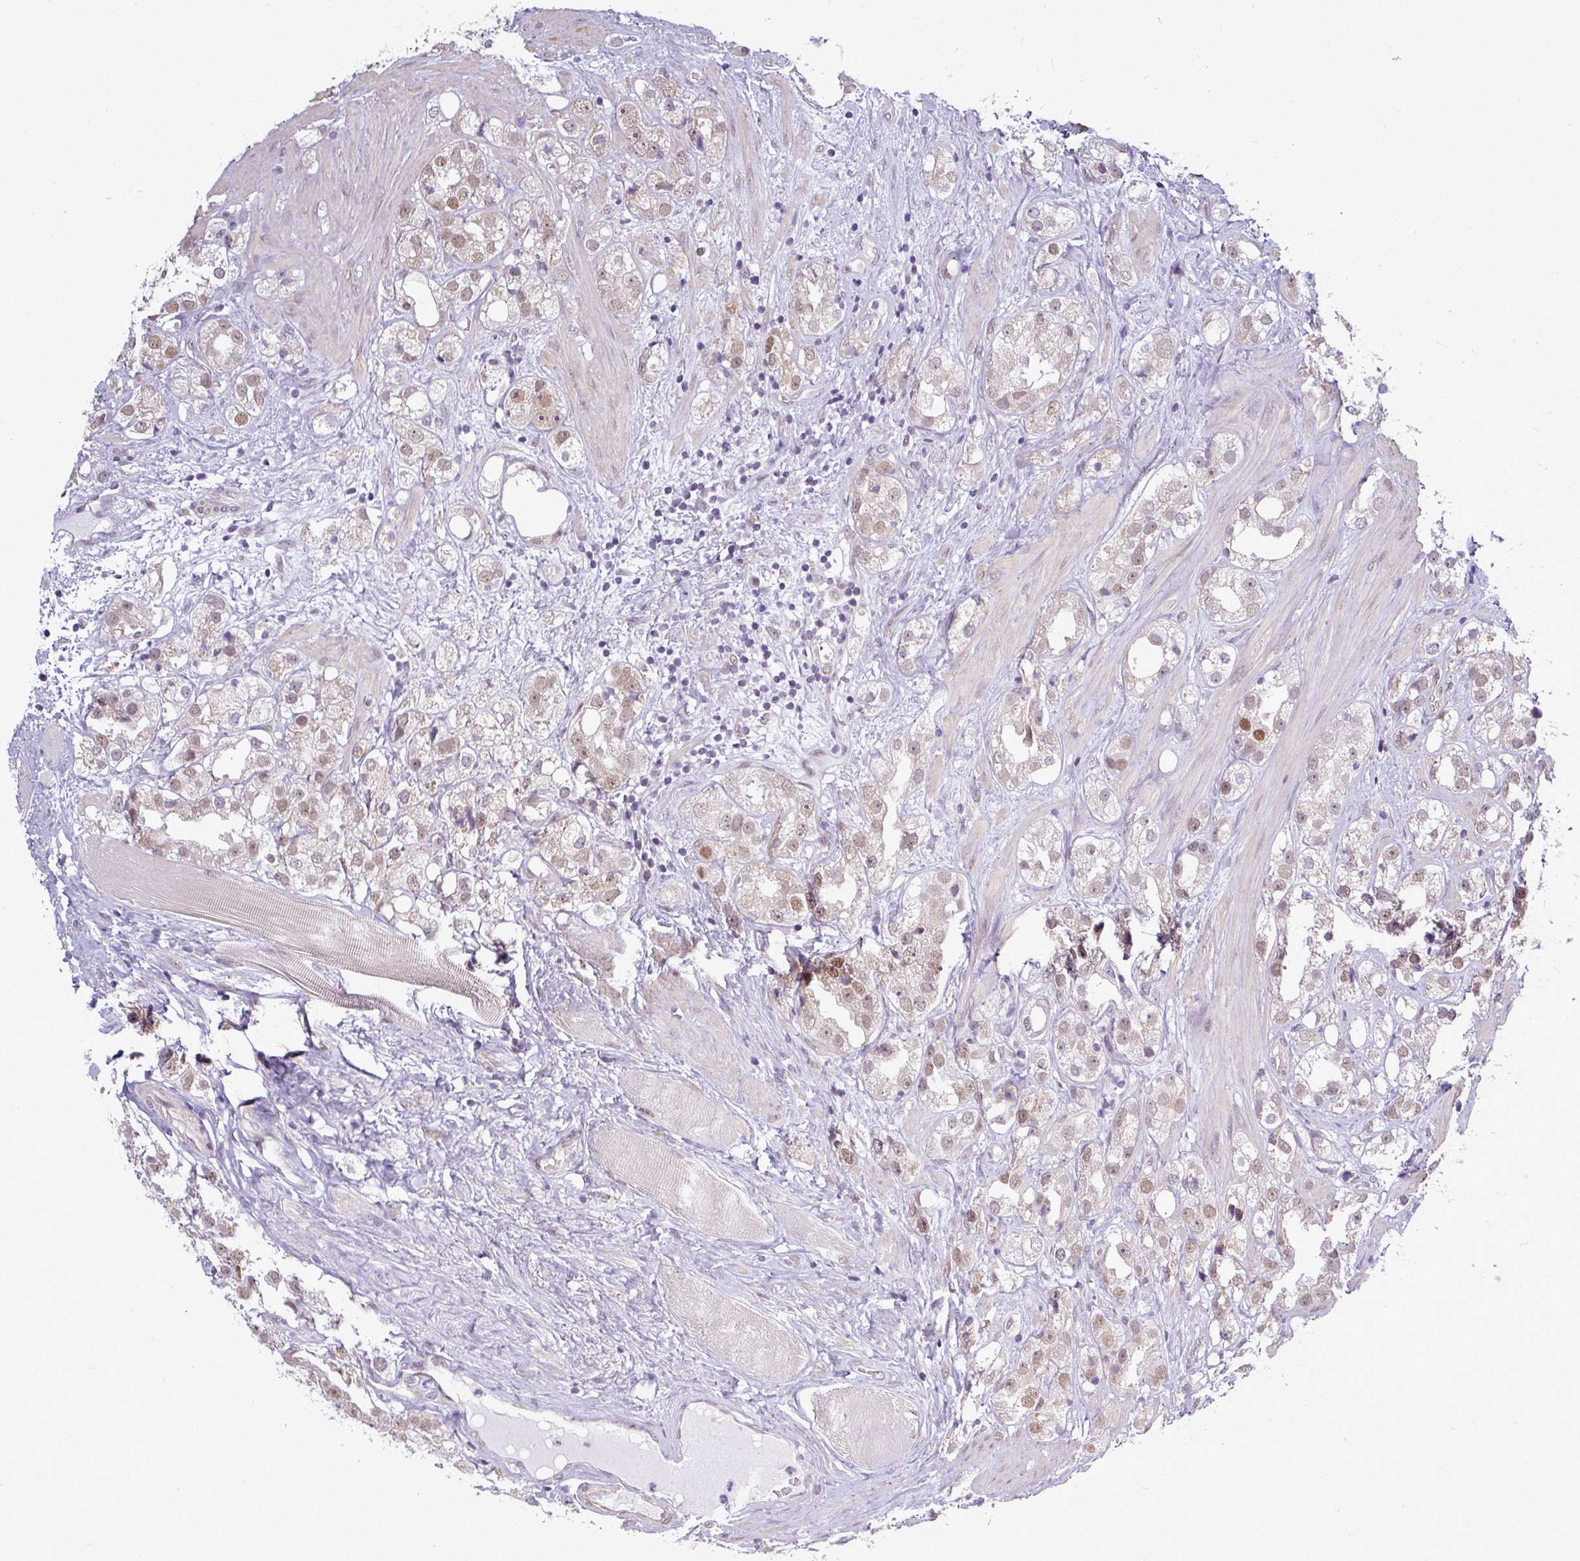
{"staining": {"intensity": "weak", "quantity": ">75%", "location": "nuclear"}, "tissue": "prostate cancer", "cell_type": "Tumor cells", "image_type": "cancer", "snomed": [{"axis": "morphology", "description": "Adenocarcinoma, NOS"}, {"axis": "topography", "description": "Prostate"}], "caption": "Tumor cells demonstrate low levels of weak nuclear expression in about >75% of cells in human prostate cancer.", "gene": "ZNF217", "patient": {"sex": "male", "age": 79}}